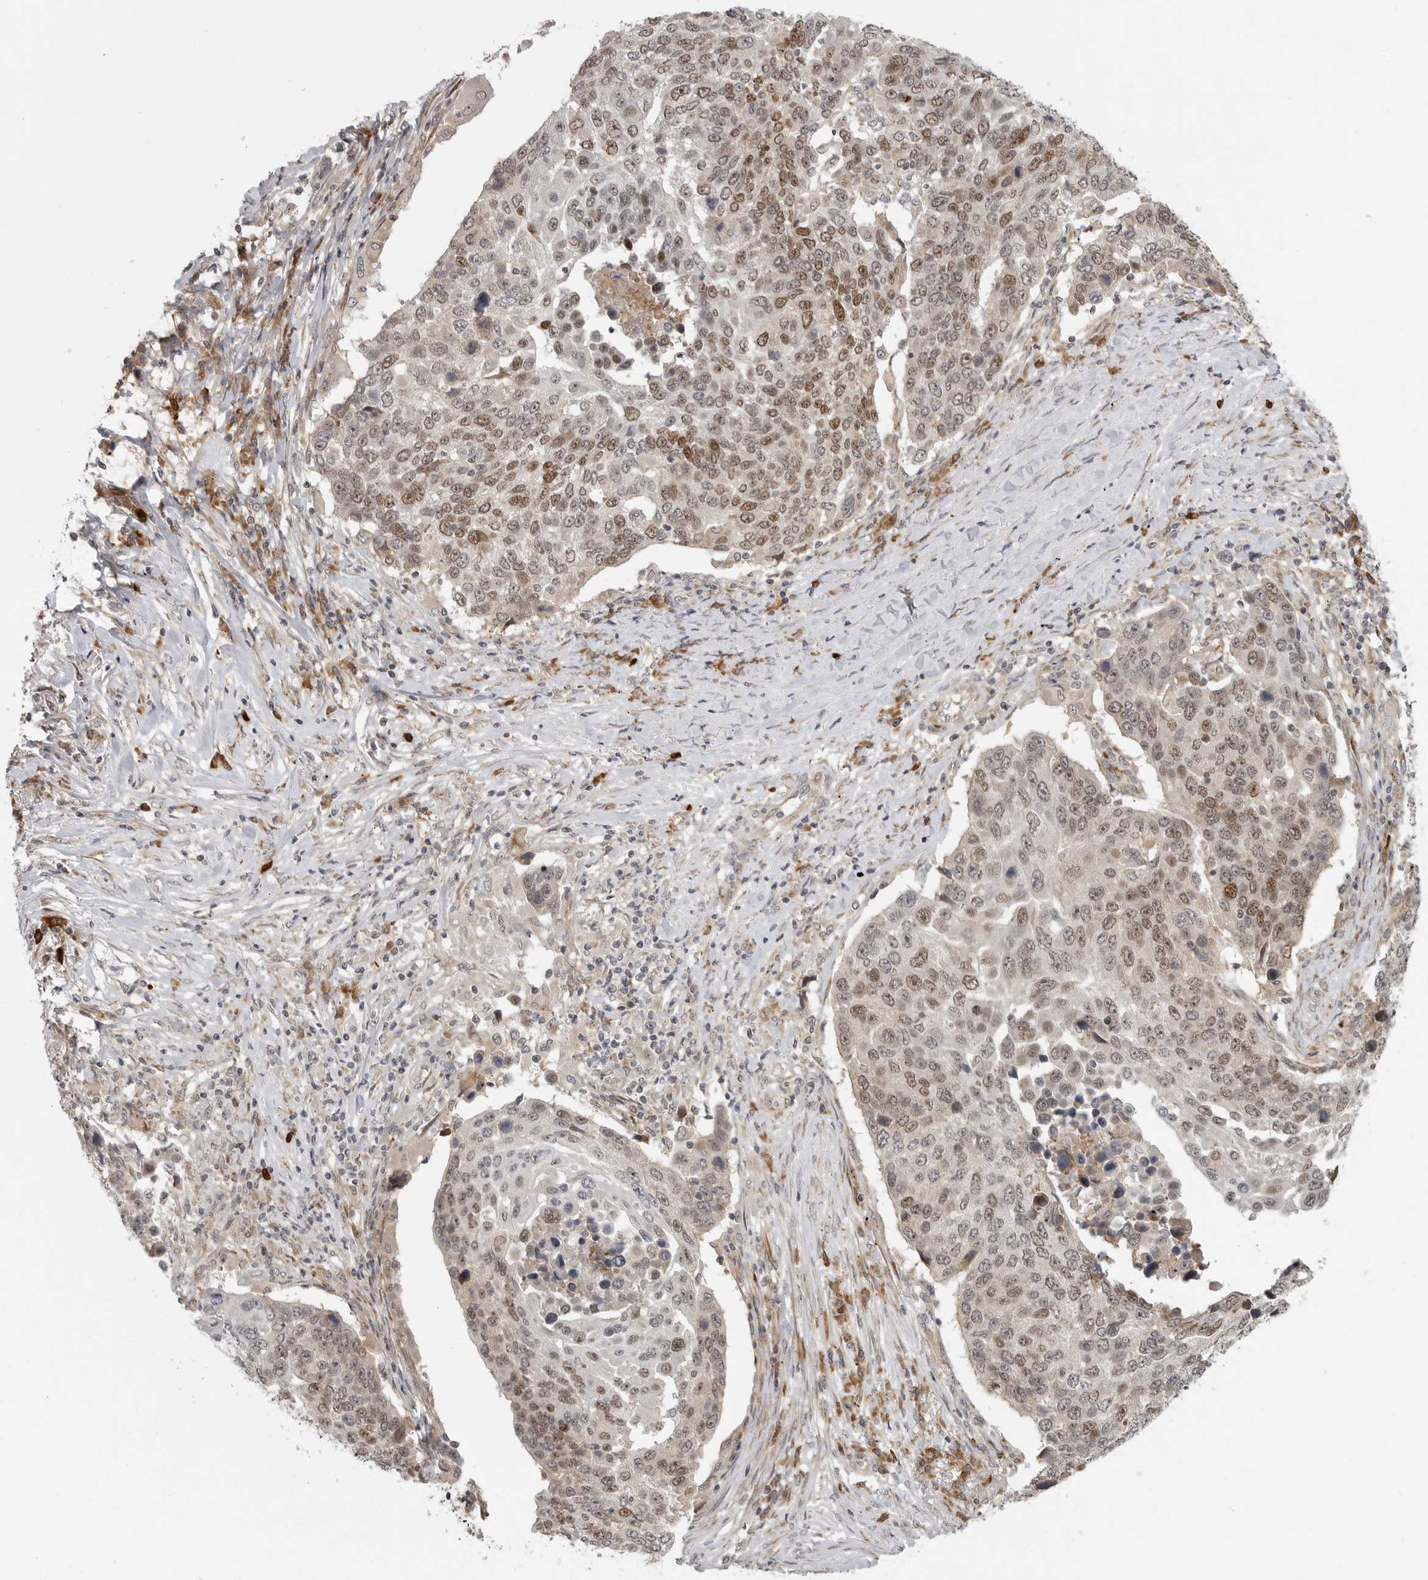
{"staining": {"intensity": "moderate", "quantity": ">75%", "location": "nuclear"}, "tissue": "lung cancer", "cell_type": "Tumor cells", "image_type": "cancer", "snomed": [{"axis": "morphology", "description": "Squamous cell carcinoma, NOS"}, {"axis": "topography", "description": "Lung"}], "caption": "IHC of lung cancer displays medium levels of moderate nuclear positivity in about >75% of tumor cells.", "gene": "CEP295NL", "patient": {"sex": "male", "age": 66}}